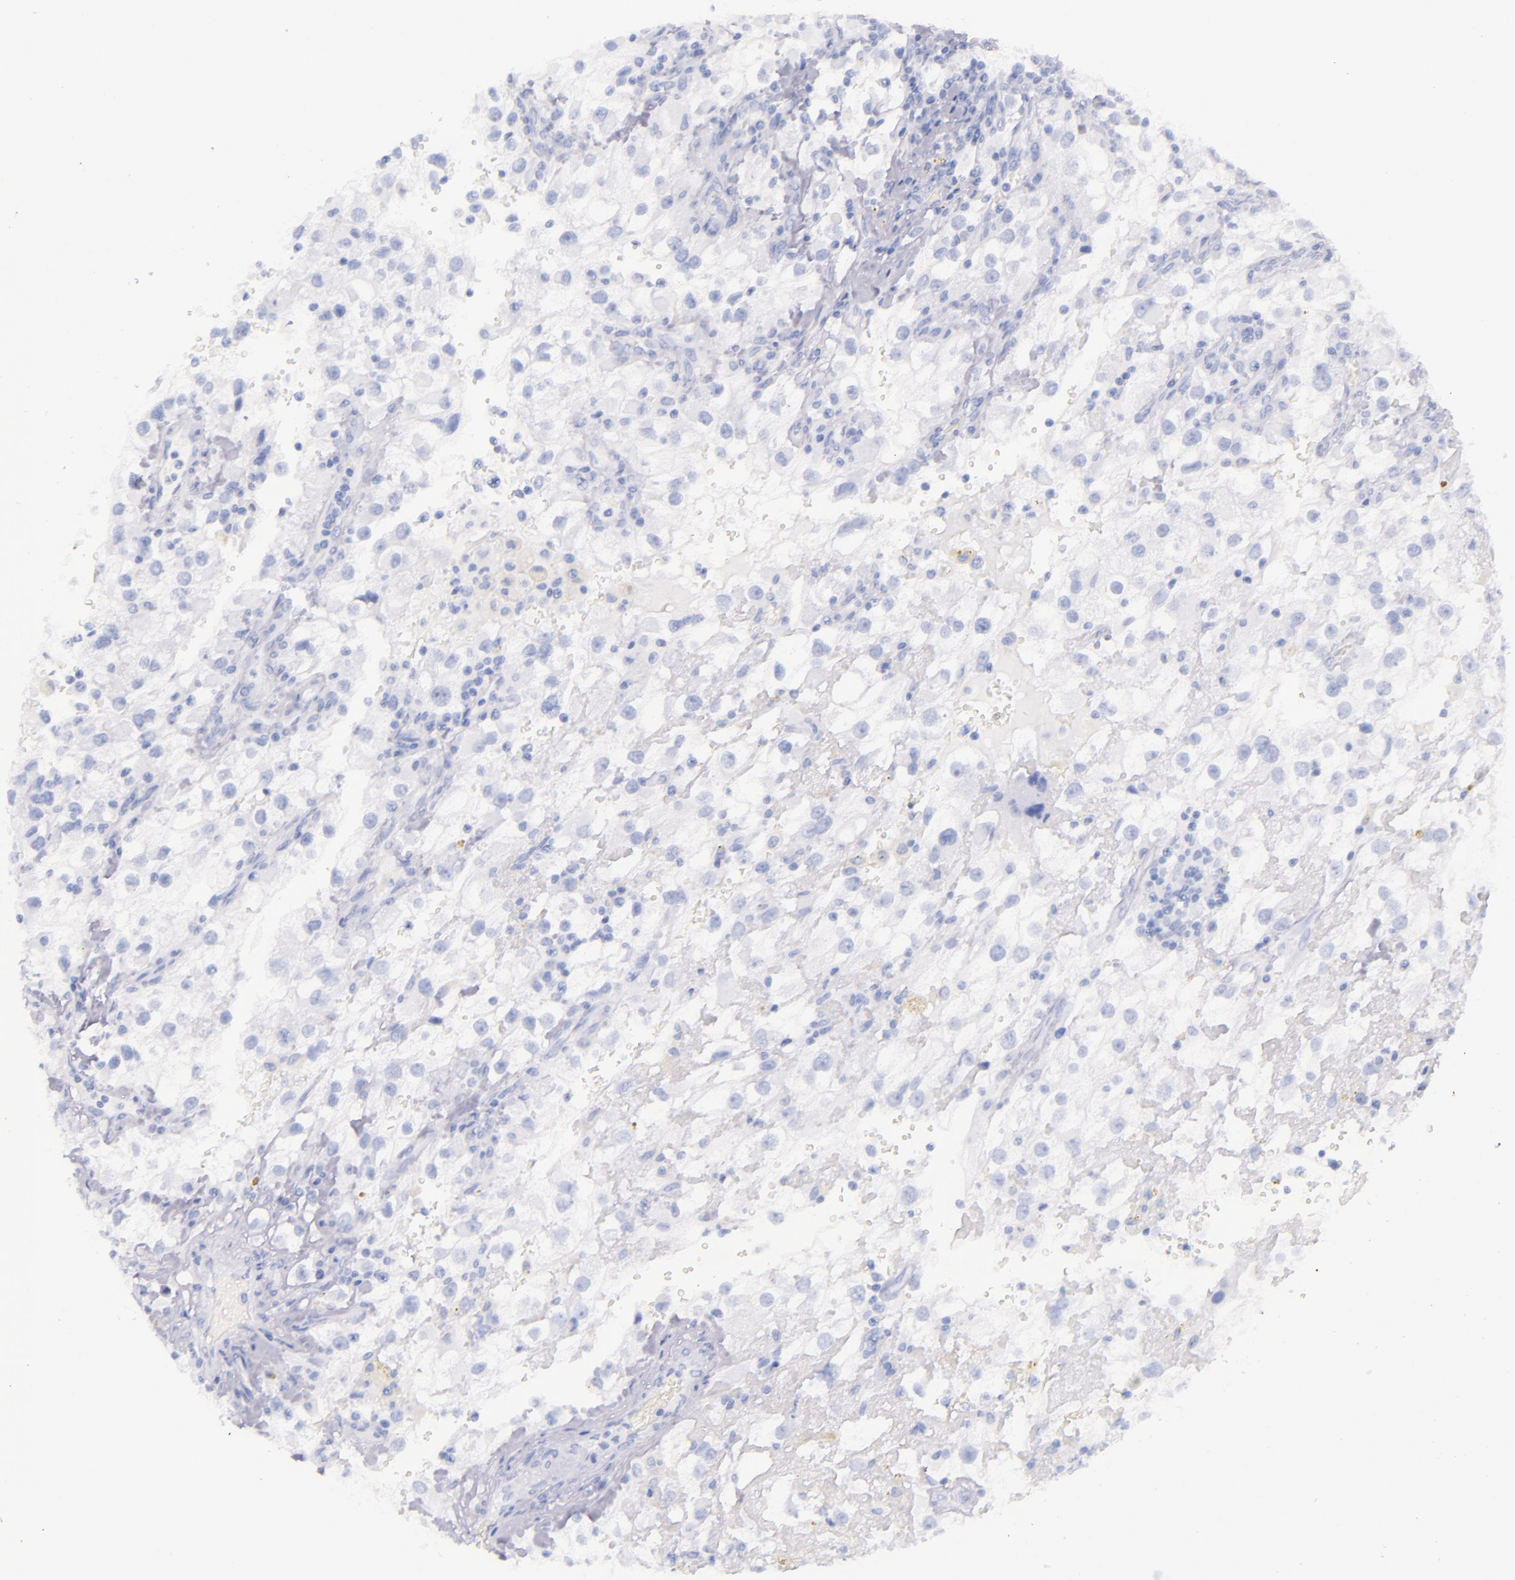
{"staining": {"intensity": "negative", "quantity": "none", "location": "none"}, "tissue": "renal cancer", "cell_type": "Tumor cells", "image_type": "cancer", "snomed": [{"axis": "morphology", "description": "Adenocarcinoma, NOS"}, {"axis": "topography", "description": "Kidney"}], "caption": "Immunohistochemistry (IHC) image of neoplastic tissue: adenocarcinoma (renal) stained with DAB (3,3'-diaminobenzidine) demonstrates no significant protein positivity in tumor cells.", "gene": "SFTPB", "patient": {"sex": "female", "age": 52}}